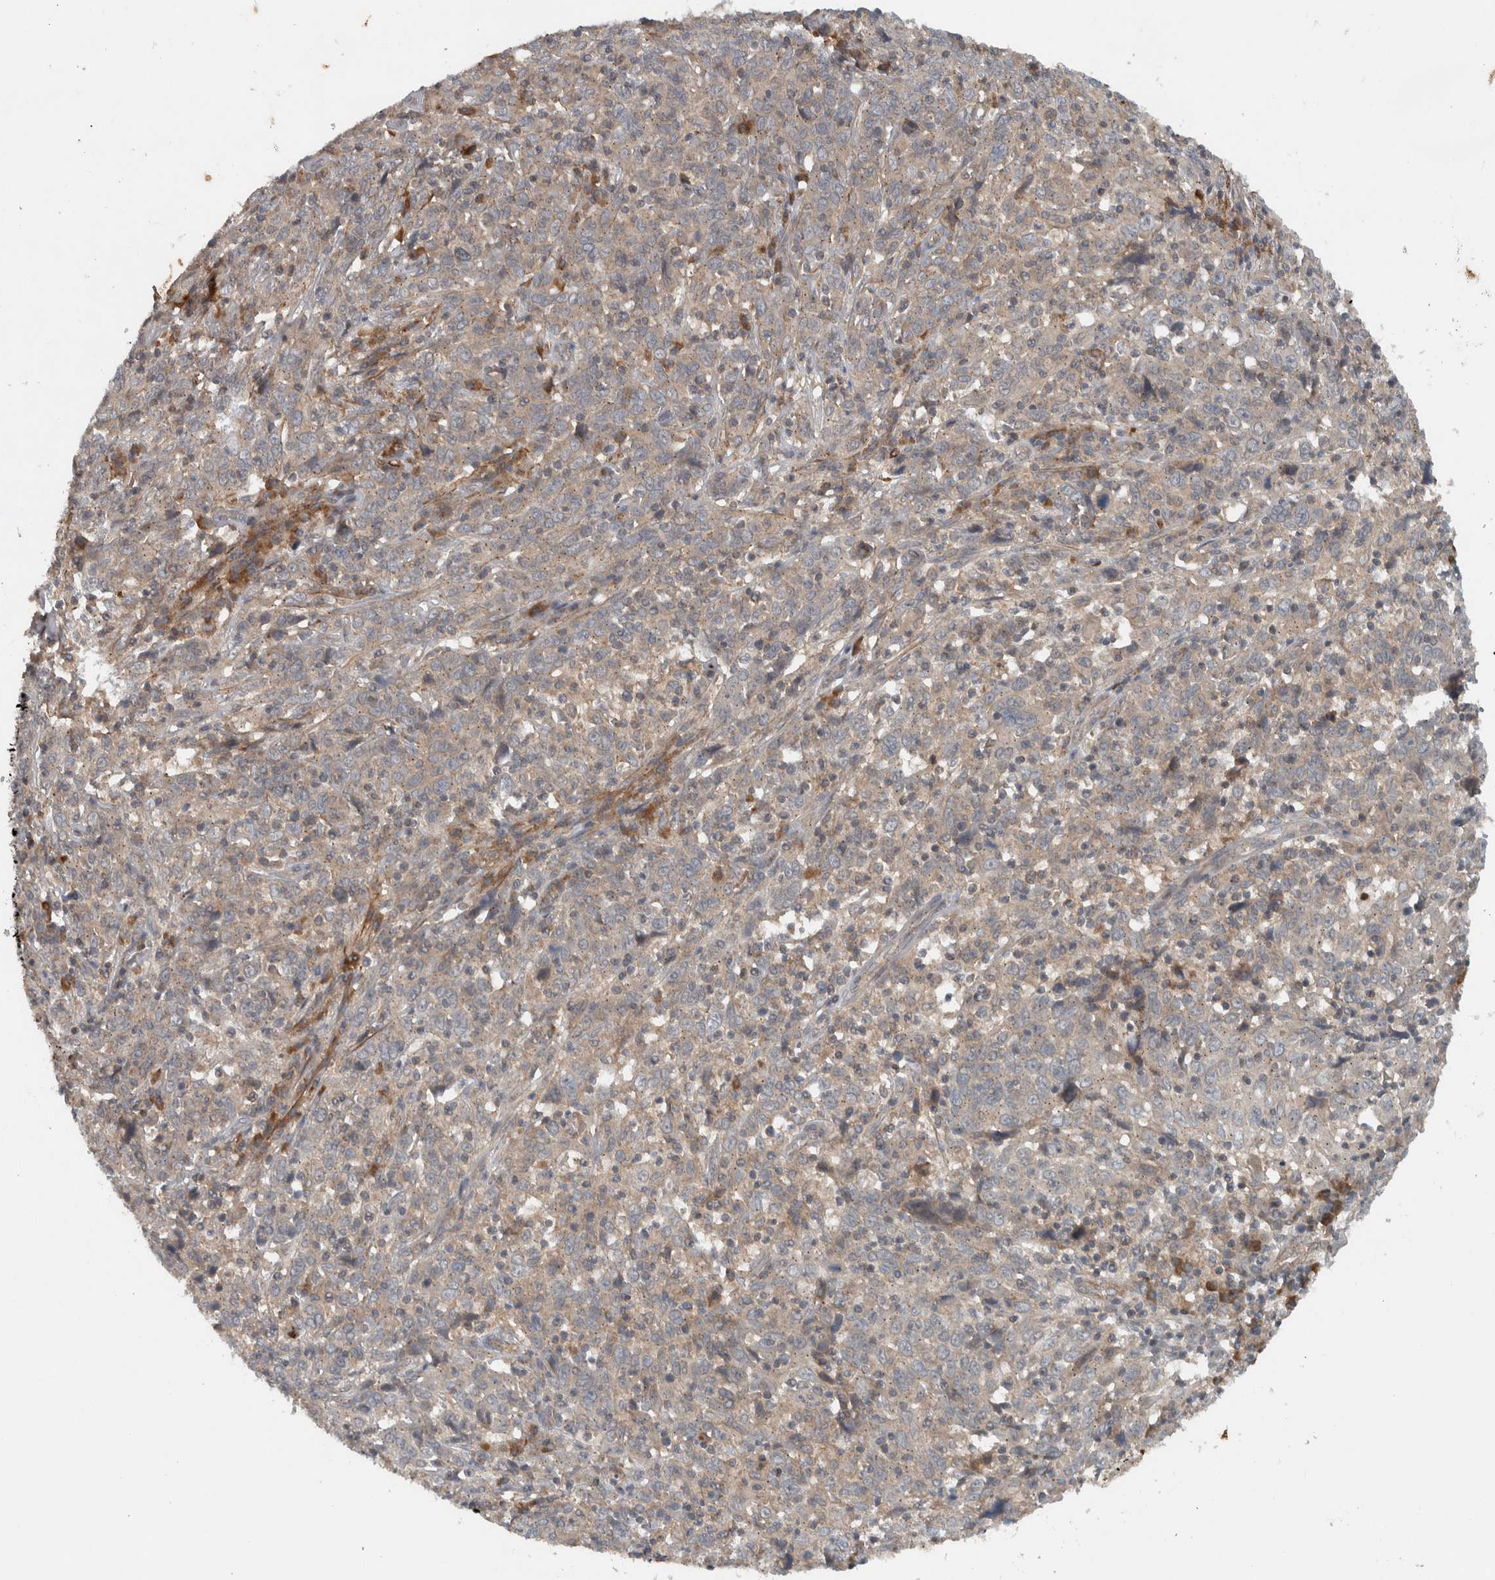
{"staining": {"intensity": "weak", "quantity": "<25%", "location": "cytoplasmic/membranous"}, "tissue": "cervical cancer", "cell_type": "Tumor cells", "image_type": "cancer", "snomed": [{"axis": "morphology", "description": "Squamous cell carcinoma, NOS"}, {"axis": "topography", "description": "Cervix"}], "caption": "Immunohistochemistry (IHC) micrograph of neoplastic tissue: human squamous cell carcinoma (cervical) stained with DAB (3,3'-diaminobenzidine) exhibits no significant protein expression in tumor cells.", "gene": "LBHD1", "patient": {"sex": "female", "age": 46}}